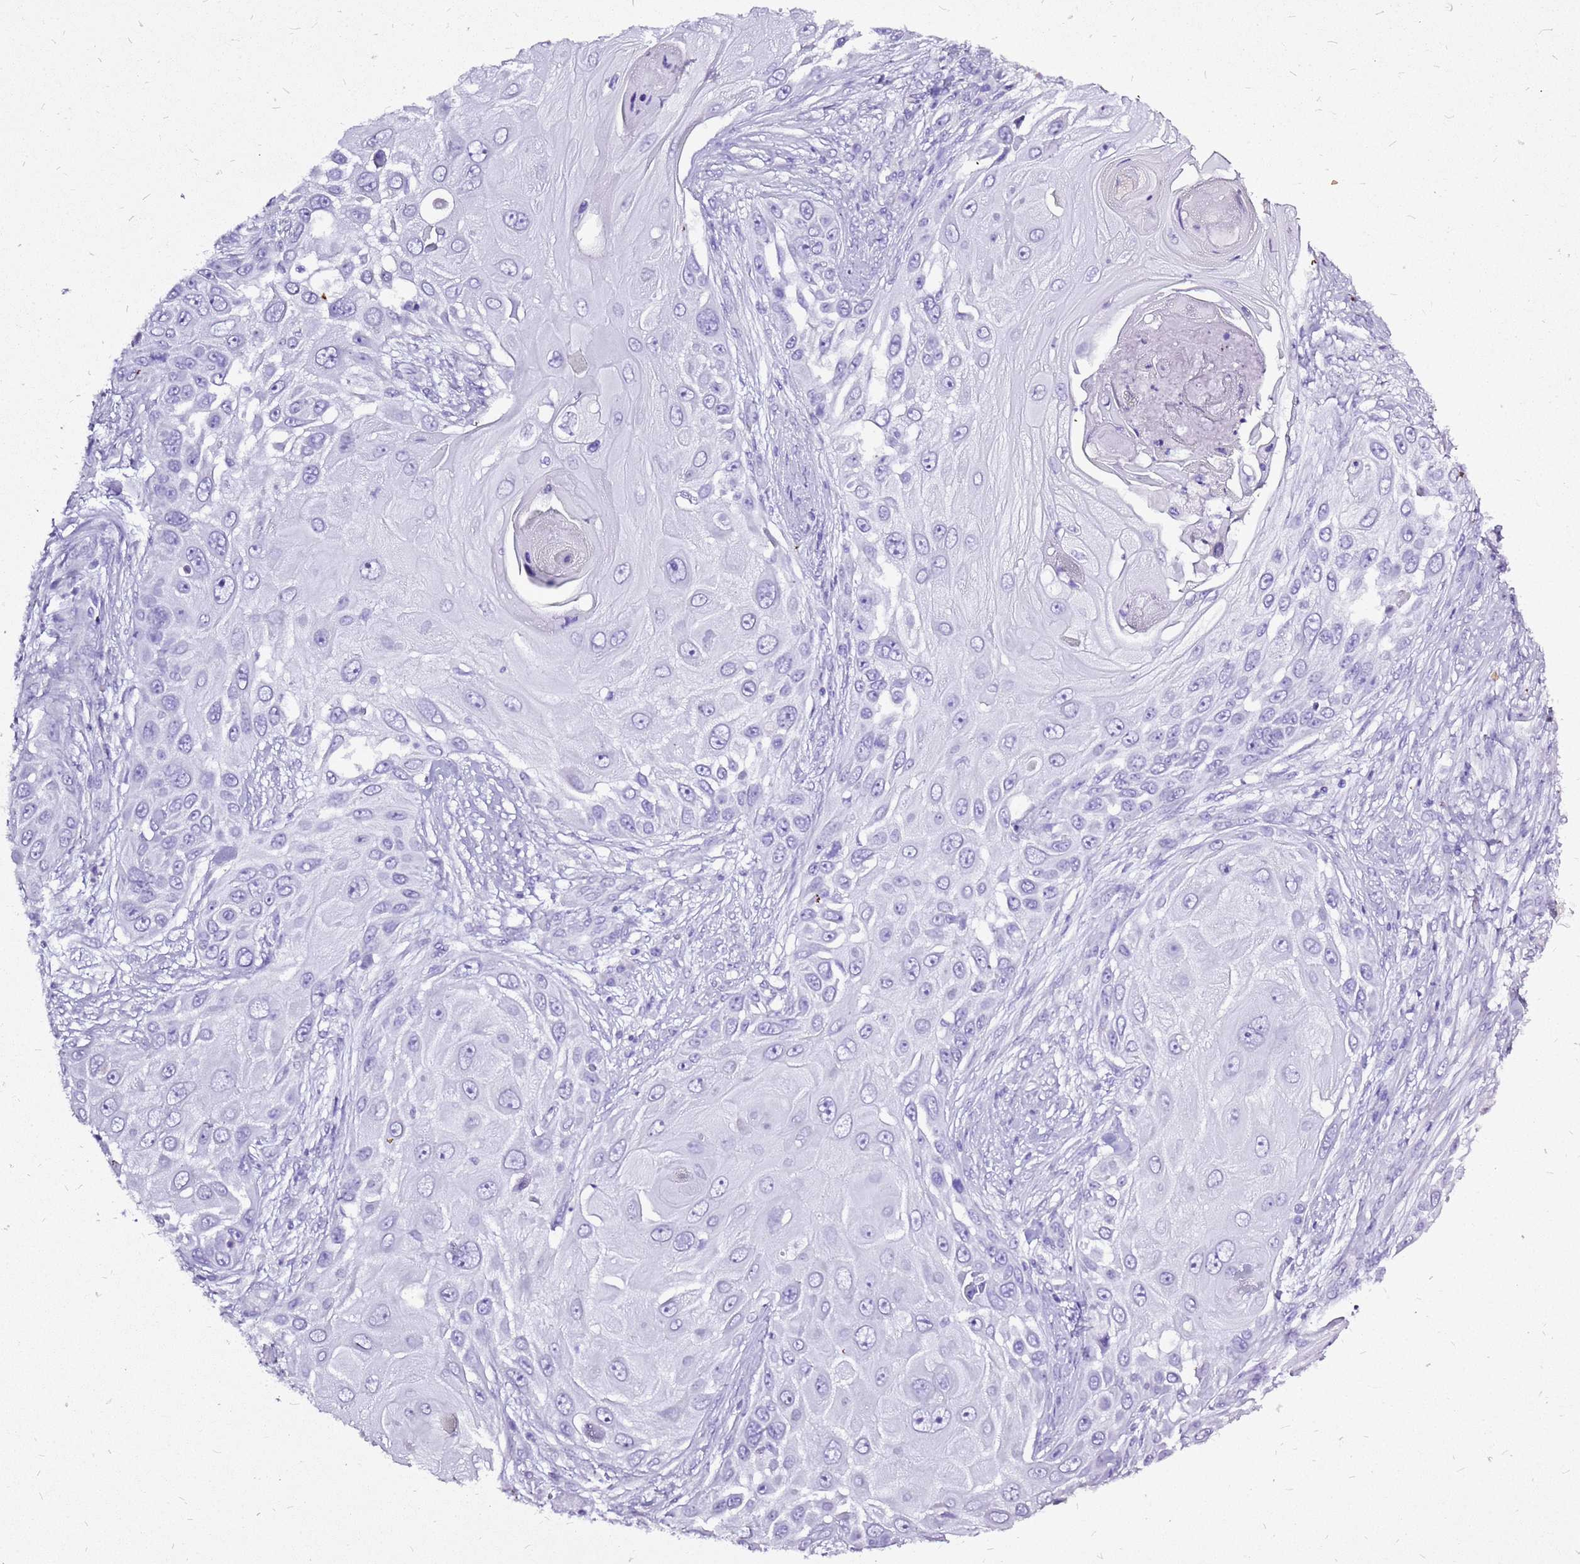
{"staining": {"intensity": "negative", "quantity": "none", "location": "none"}, "tissue": "skin cancer", "cell_type": "Tumor cells", "image_type": "cancer", "snomed": [{"axis": "morphology", "description": "Squamous cell carcinoma, NOS"}, {"axis": "topography", "description": "Skin"}], "caption": "Tumor cells show no significant staining in skin cancer.", "gene": "ACSS3", "patient": {"sex": "female", "age": 44}}